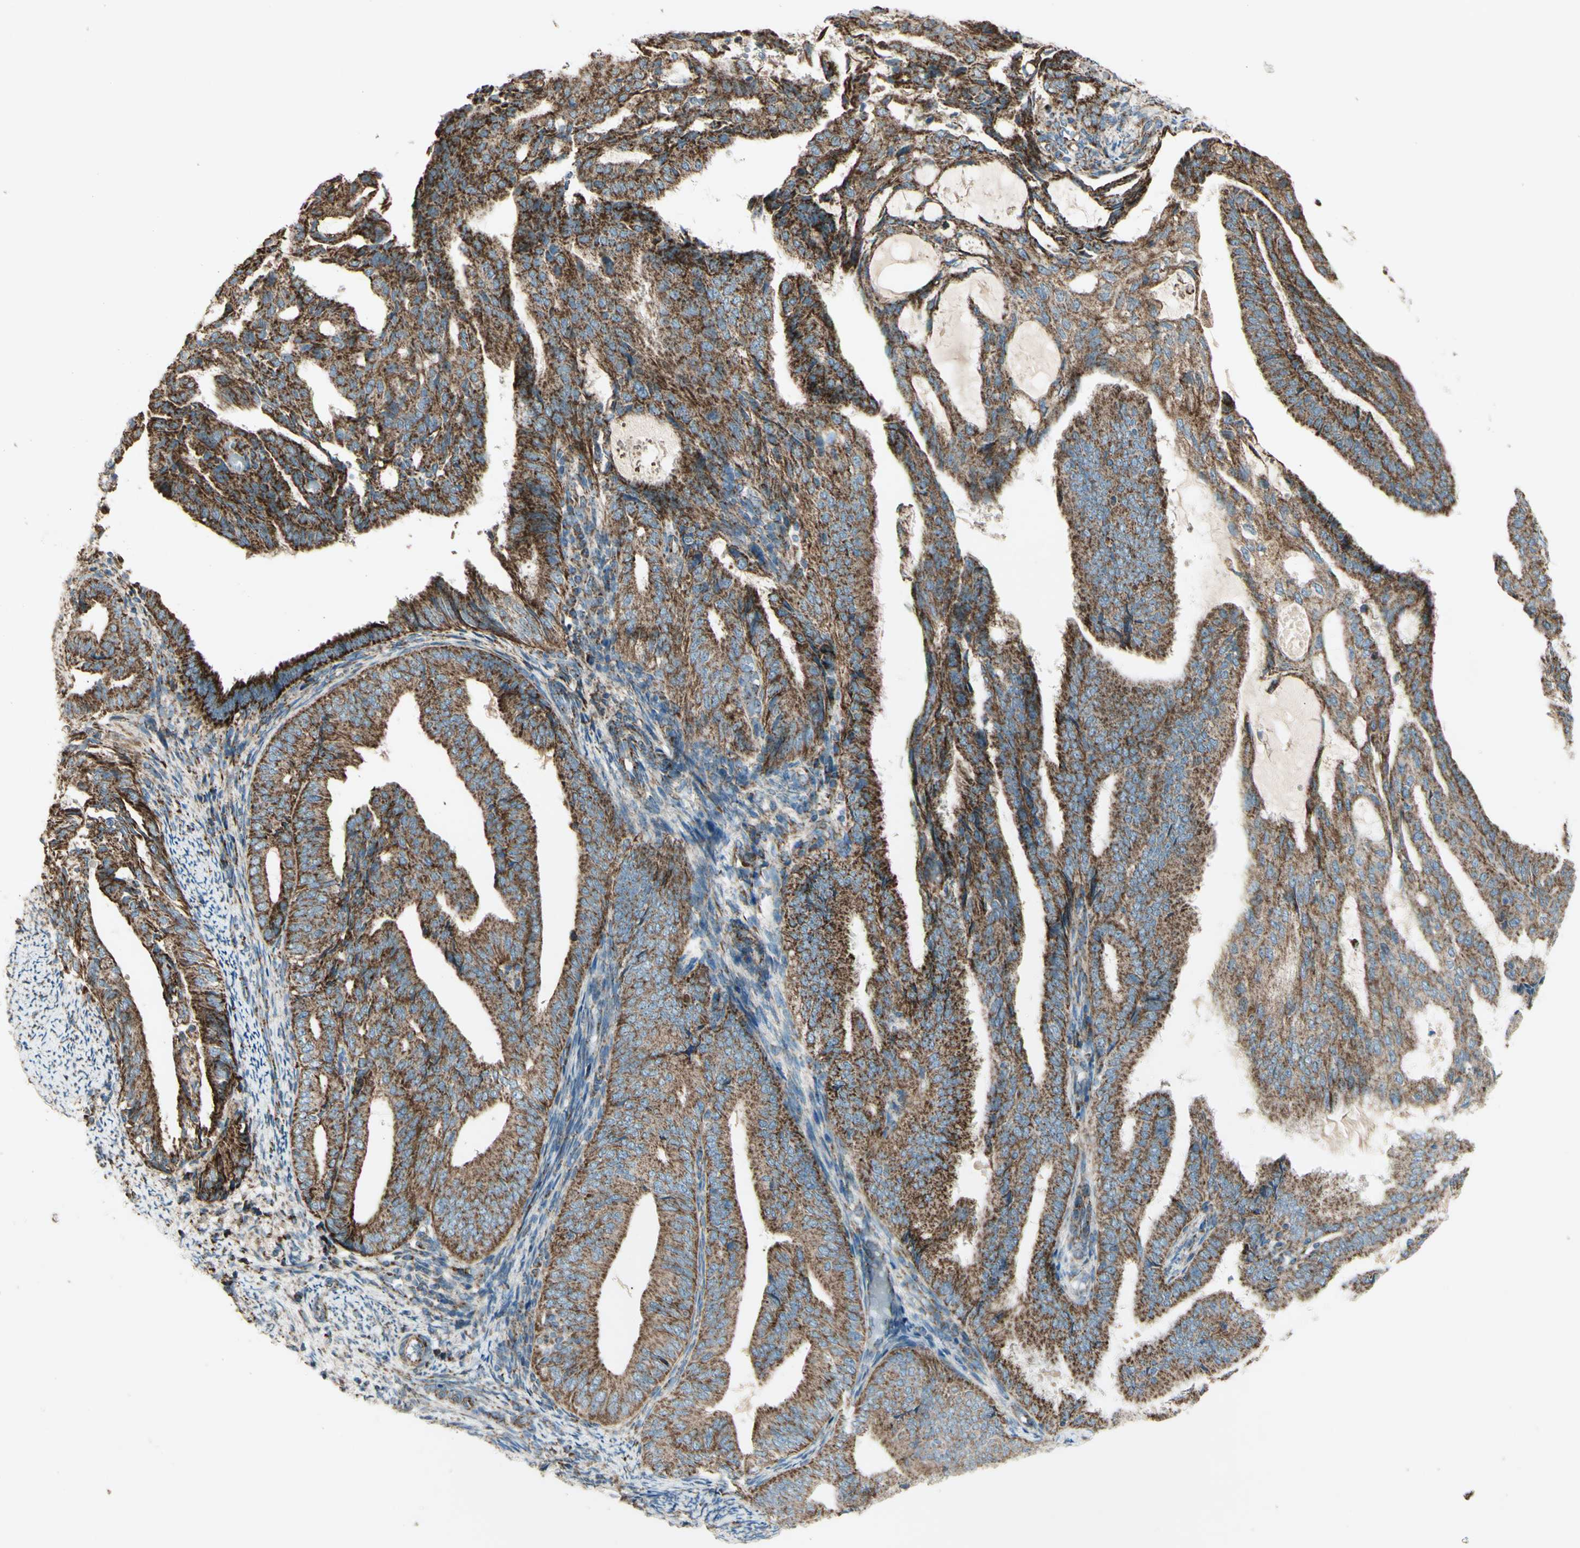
{"staining": {"intensity": "strong", "quantity": ">75%", "location": "cytoplasmic/membranous"}, "tissue": "endometrial cancer", "cell_type": "Tumor cells", "image_type": "cancer", "snomed": [{"axis": "morphology", "description": "Adenocarcinoma, NOS"}, {"axis": "topography", "description": "Endometrium"}], "caption": "Tumor cells show strong cytoplasmic/membranous positivity in about >75% of cells in endometrial adenocarcinoma.", "gene": "RHOT1", "patient": {"sex": "female", "age": 58}}